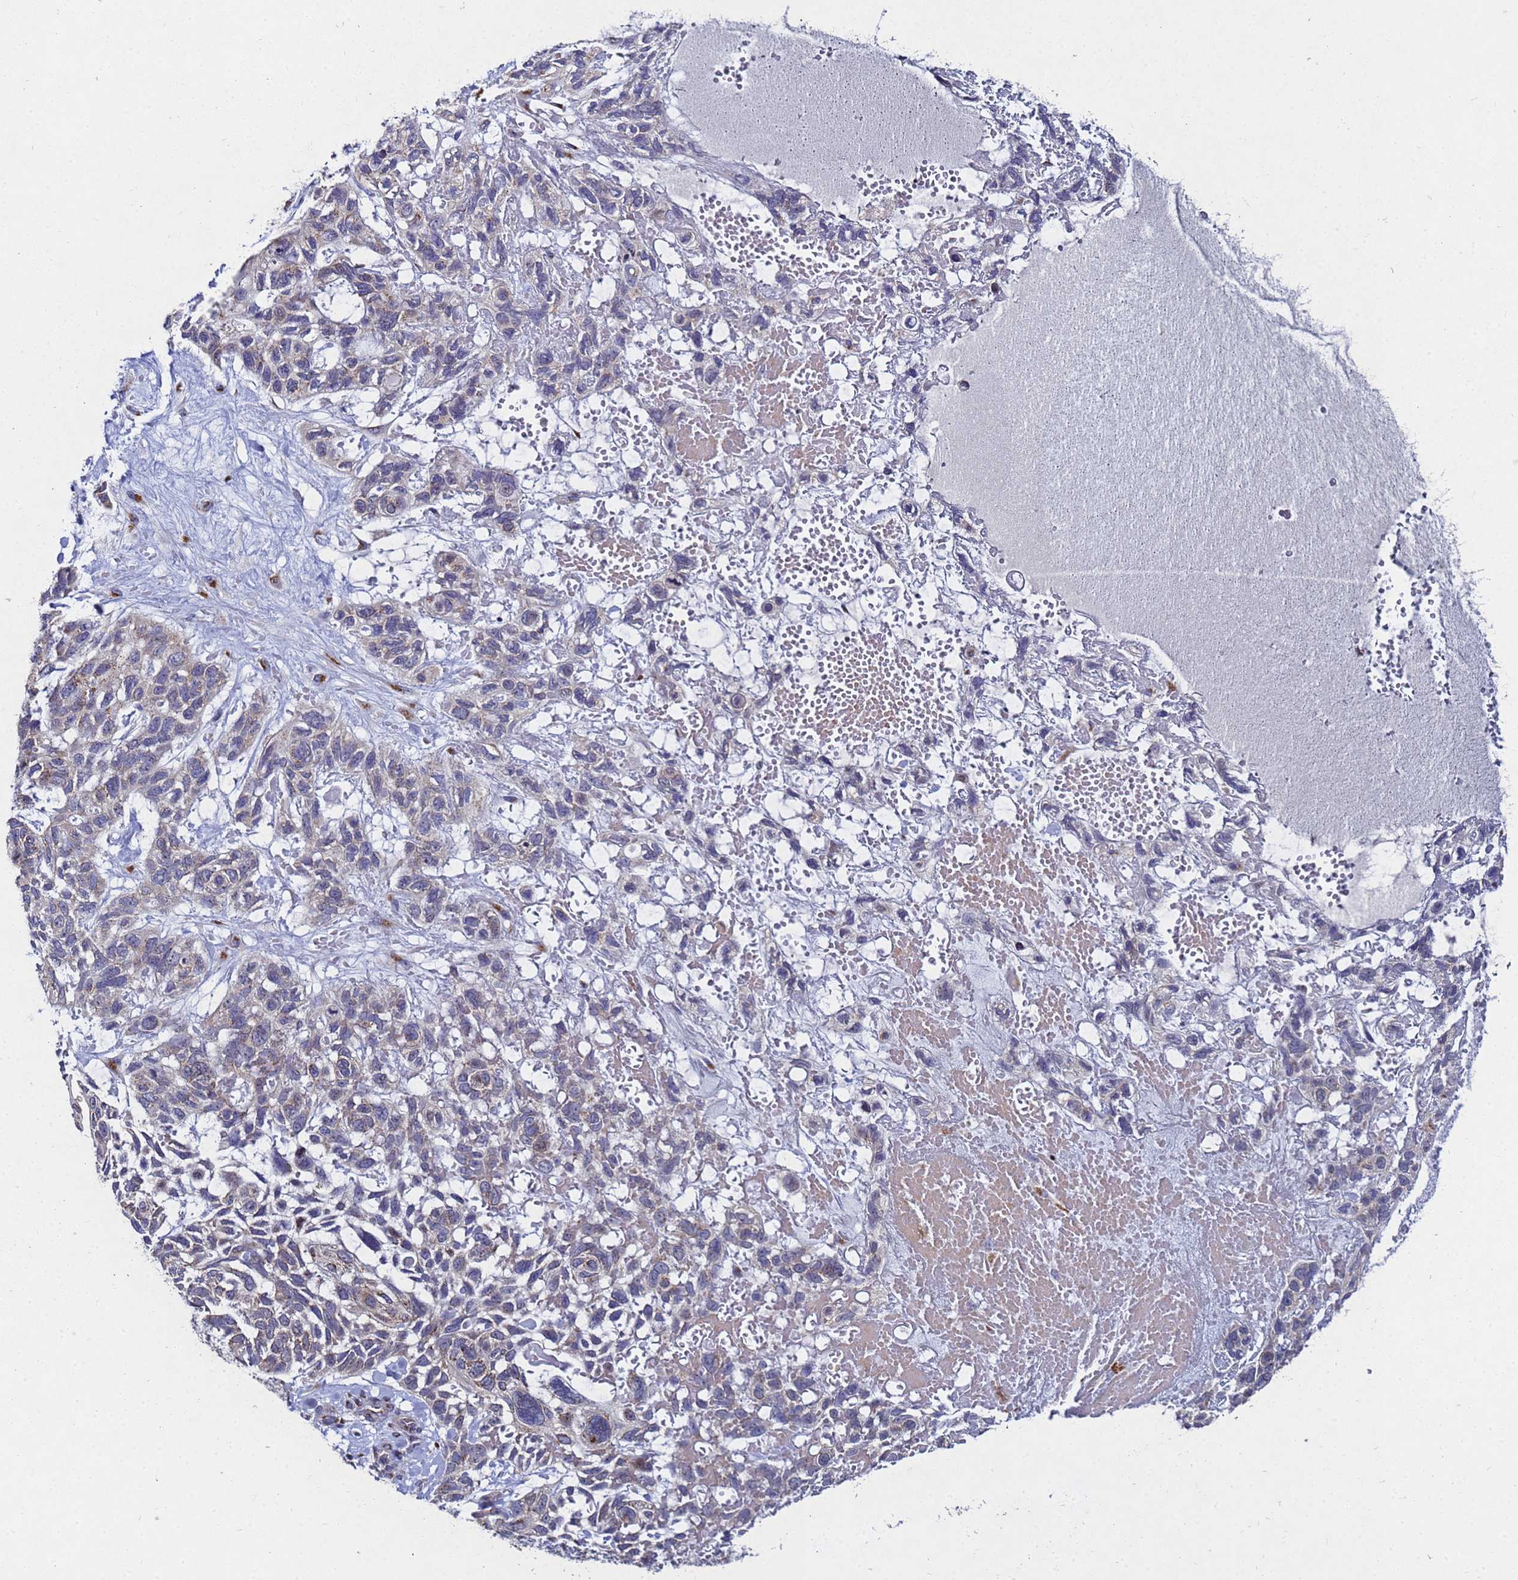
{"staining": {"intensity": "moderate", "quantity": "<25%", "location": "cytoplasmic/membranous"}, "tissue": "skin cancer", "cell_type": "Tumor cells", "image_type": "cancer", "snomed": [{"axis": "morphology", "description": "Basal cell carcinoma"}, {"axis": "topography", "description": "Skin"}], "caption": "Protein positivity by IHC demonstrates moderate cytoplasmic/membranous staining in about <25% of tumor cells in skin cancer (basal cell carcinoma).", "gene": "NSUN6", "patient": {"sex": "male", "age": 88}}